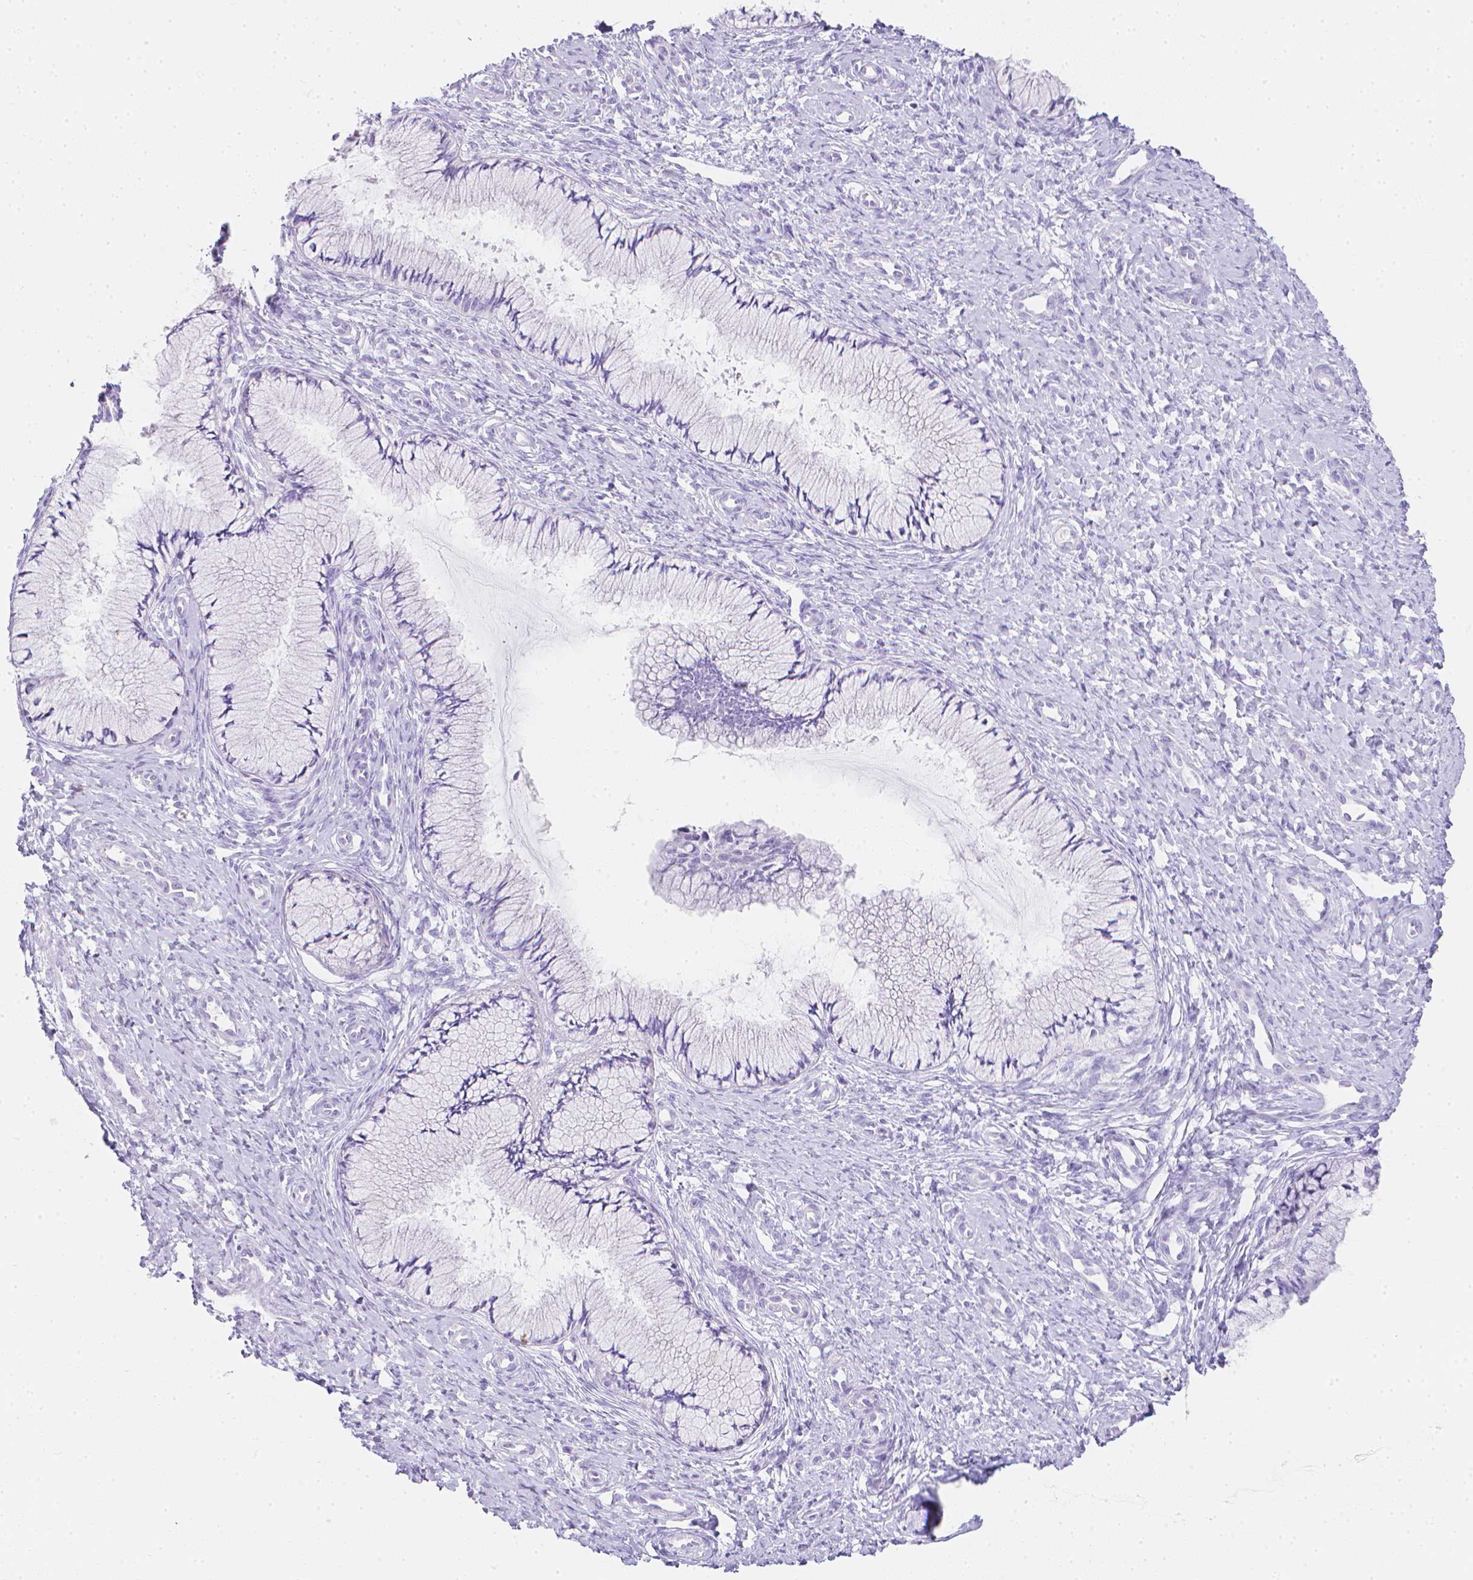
{"staining": {"intensity": "negative", "quantity": "none", "location": "none"}, "tissue": "cervix", "cell_type": "Glandular cells", "image_type": "normal", "snomed": [{"axis": "morphology", "description": "Normal tissue, NOS"}, {"axis": "topography", "description": "Cervix"}], "caption": "Normal cervix was stained to show a protein in brown. There is no significant positivity in glandular cells.", "gene": "LGALS4", "patient": {"sex": "female", "age": 37}}